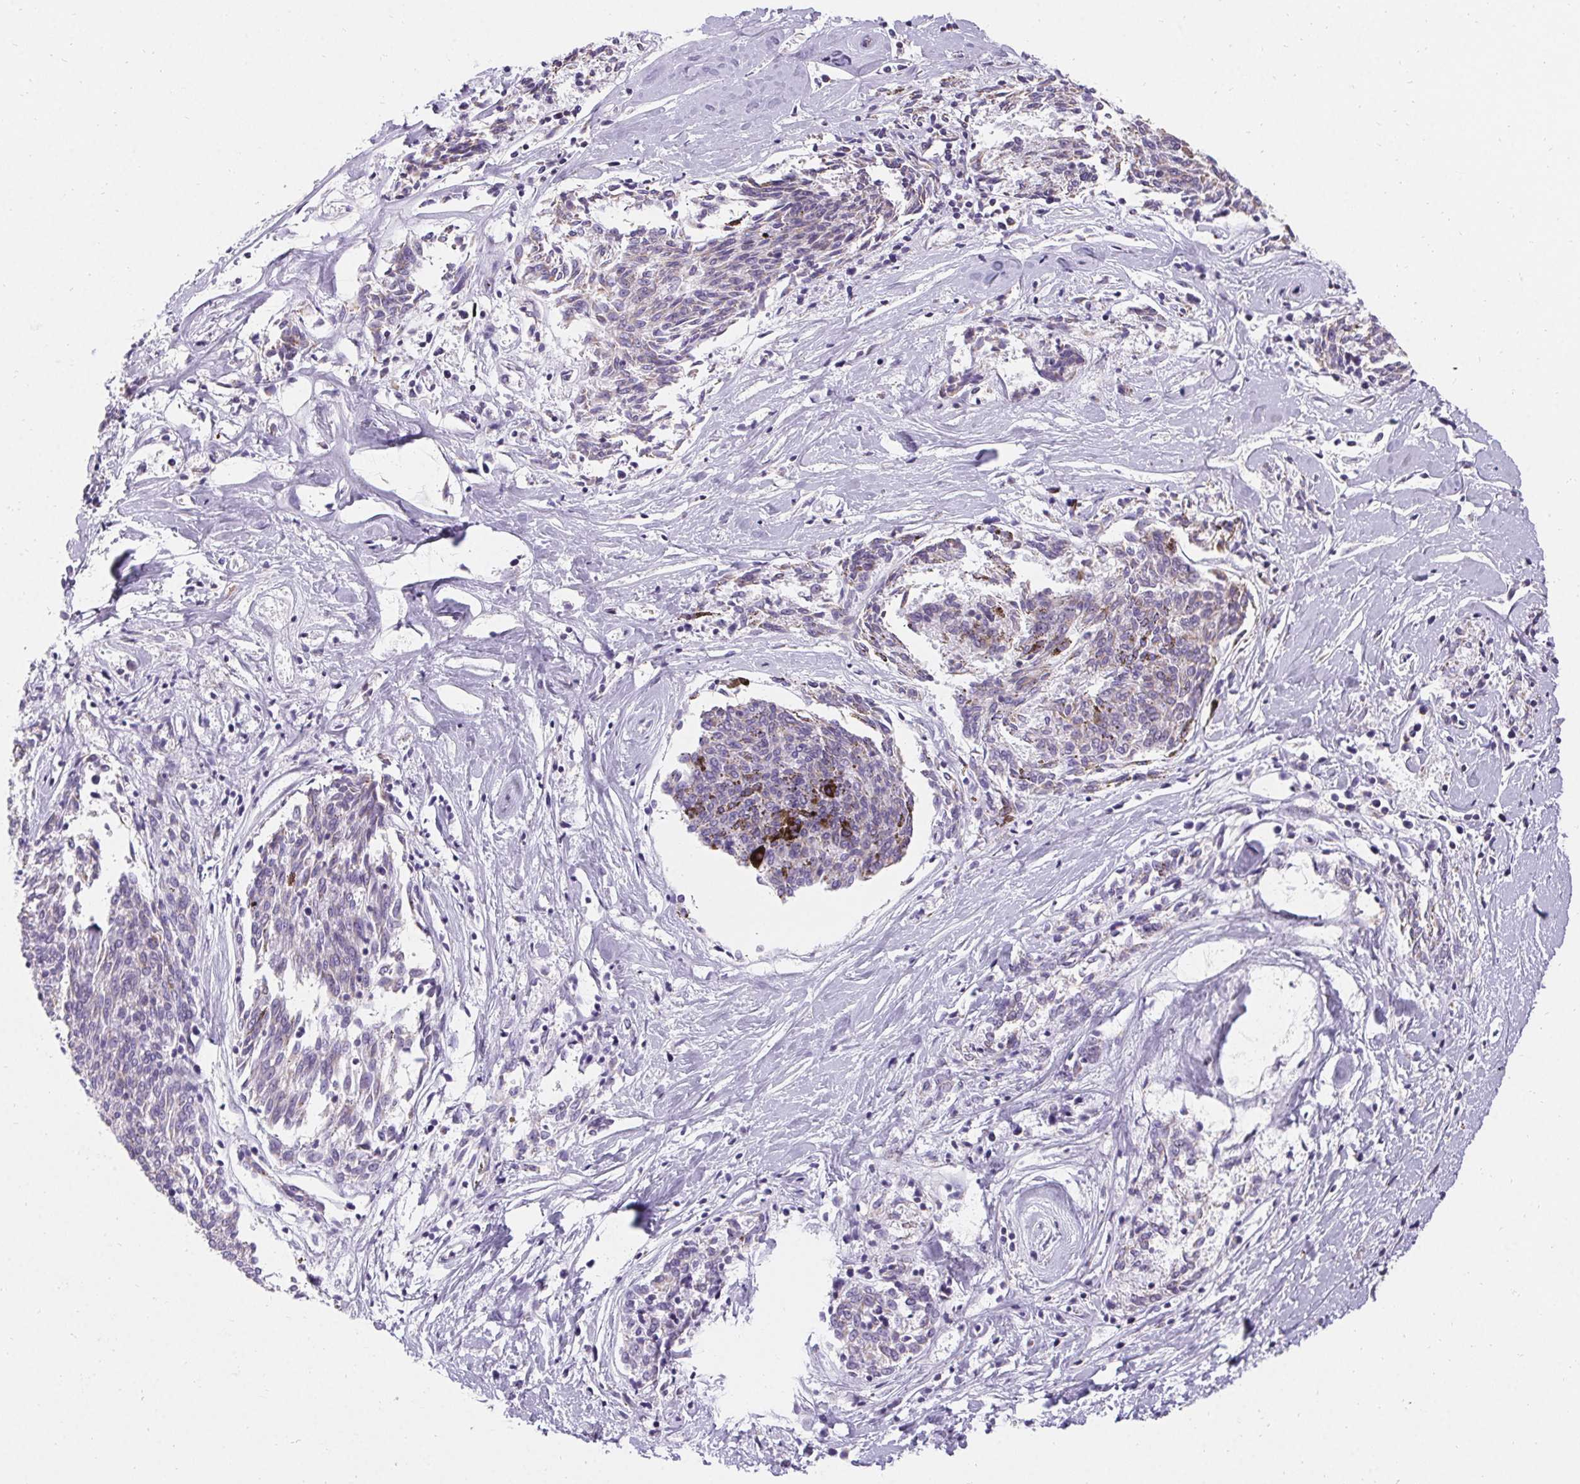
{"staining": {"intensity": "negative", "quantity": "none", "location": "none"}, "tissue": "melanoma", "cell_type": "Tumor cells", "image_type": "cancer", "snomed": [{"axis": "morphology", "description": "Malignant melanoma, NOS"}, {"axis": "topography", "description": "Skin"}], "caption": "Tumor cells show no significant protein positivity in malignant melanoma.", "gene": "ASGR2", "patient": {"sex": "female", "age": 72}}